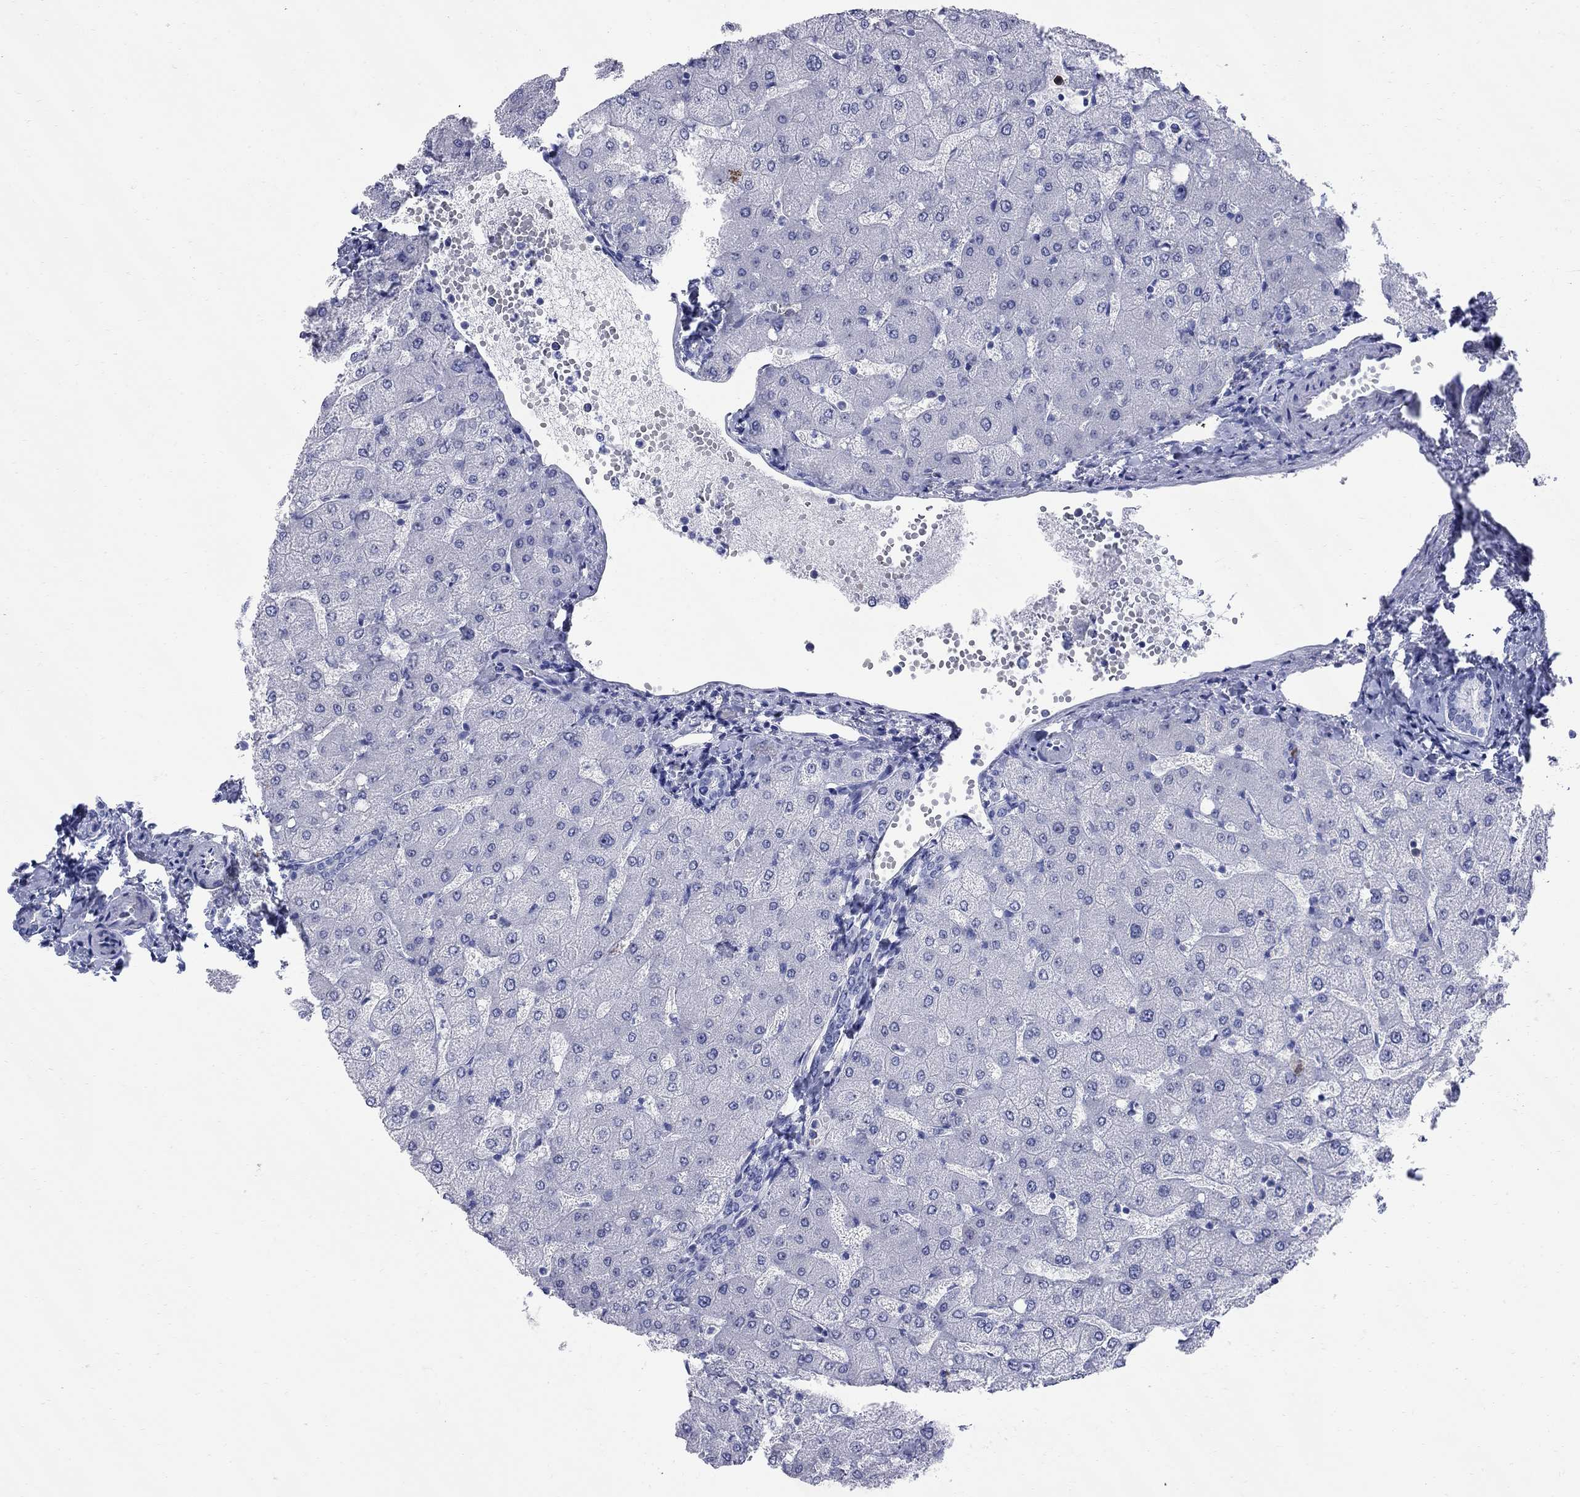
{"staining": {"intensity": "negative", "quantity": "none", "location": "none"}, "tissue": "liver", "cell_type": "Cholangiocytes", "image_type": "normal", "snomed": [{"axis": "morphology", "description": "Normal tissue, NOS"}, {"axis": "topography", "description": "Liver"}], "caption": "A micrograph of liver stained for a protein reveals no brown staining in cholangiocytes. (Stains: DAB (3,3'-diaminobenzidine) immunohistochemistry (IHC) with hematoxylin counter stain, Microscopy: brightfield microscopy at high magnification).", "gene": "TACC3", "patient": {"sex": "female", "age": 54}}